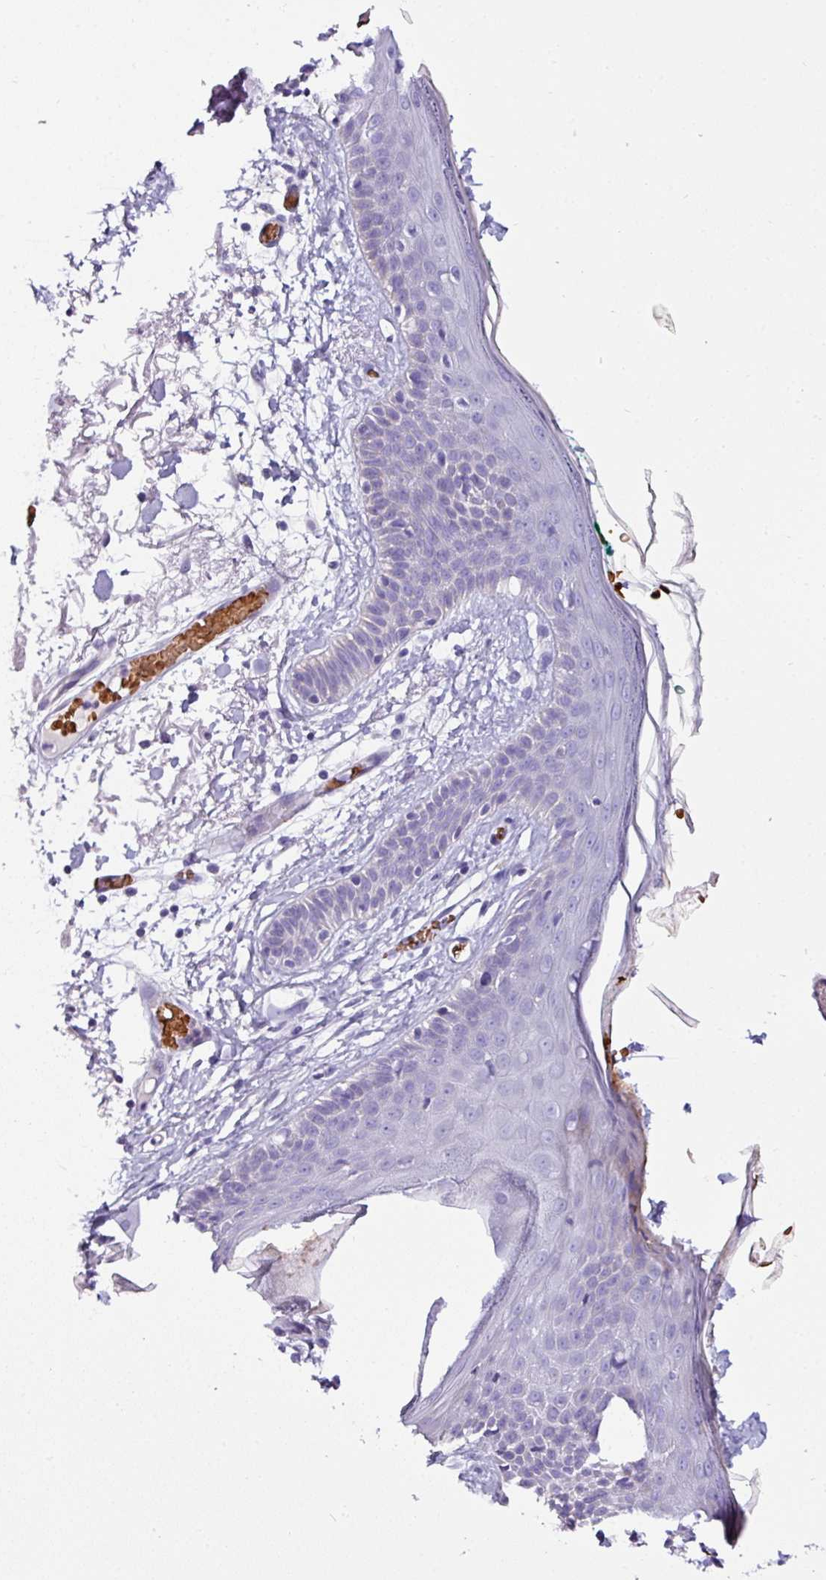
{"staining": {"intensity": "negative", "quantity": "none", "location": "none"}, "tissue": "skin", "cell_type": "Fibroblasts", "image_type": "normal", "snomed": [{"axis": "morphology", "description": "Normal tissue, NOS"}, {"axis": "topography", "description": "Skin"}], "caption": "Immunohistochemistry micrograph of benign skin: skin stained with DAB reveals no significant protein expression in fibroblasts. The staining was performed using DAB (3,3'-diaminobenzidine) to visualize the protein expression in brown, while the nuclei were stained in blue with hematoxylin (Magnification: 20x).", "gene": "NAPSA", "patient": {"sex": "male", "age": 79}}